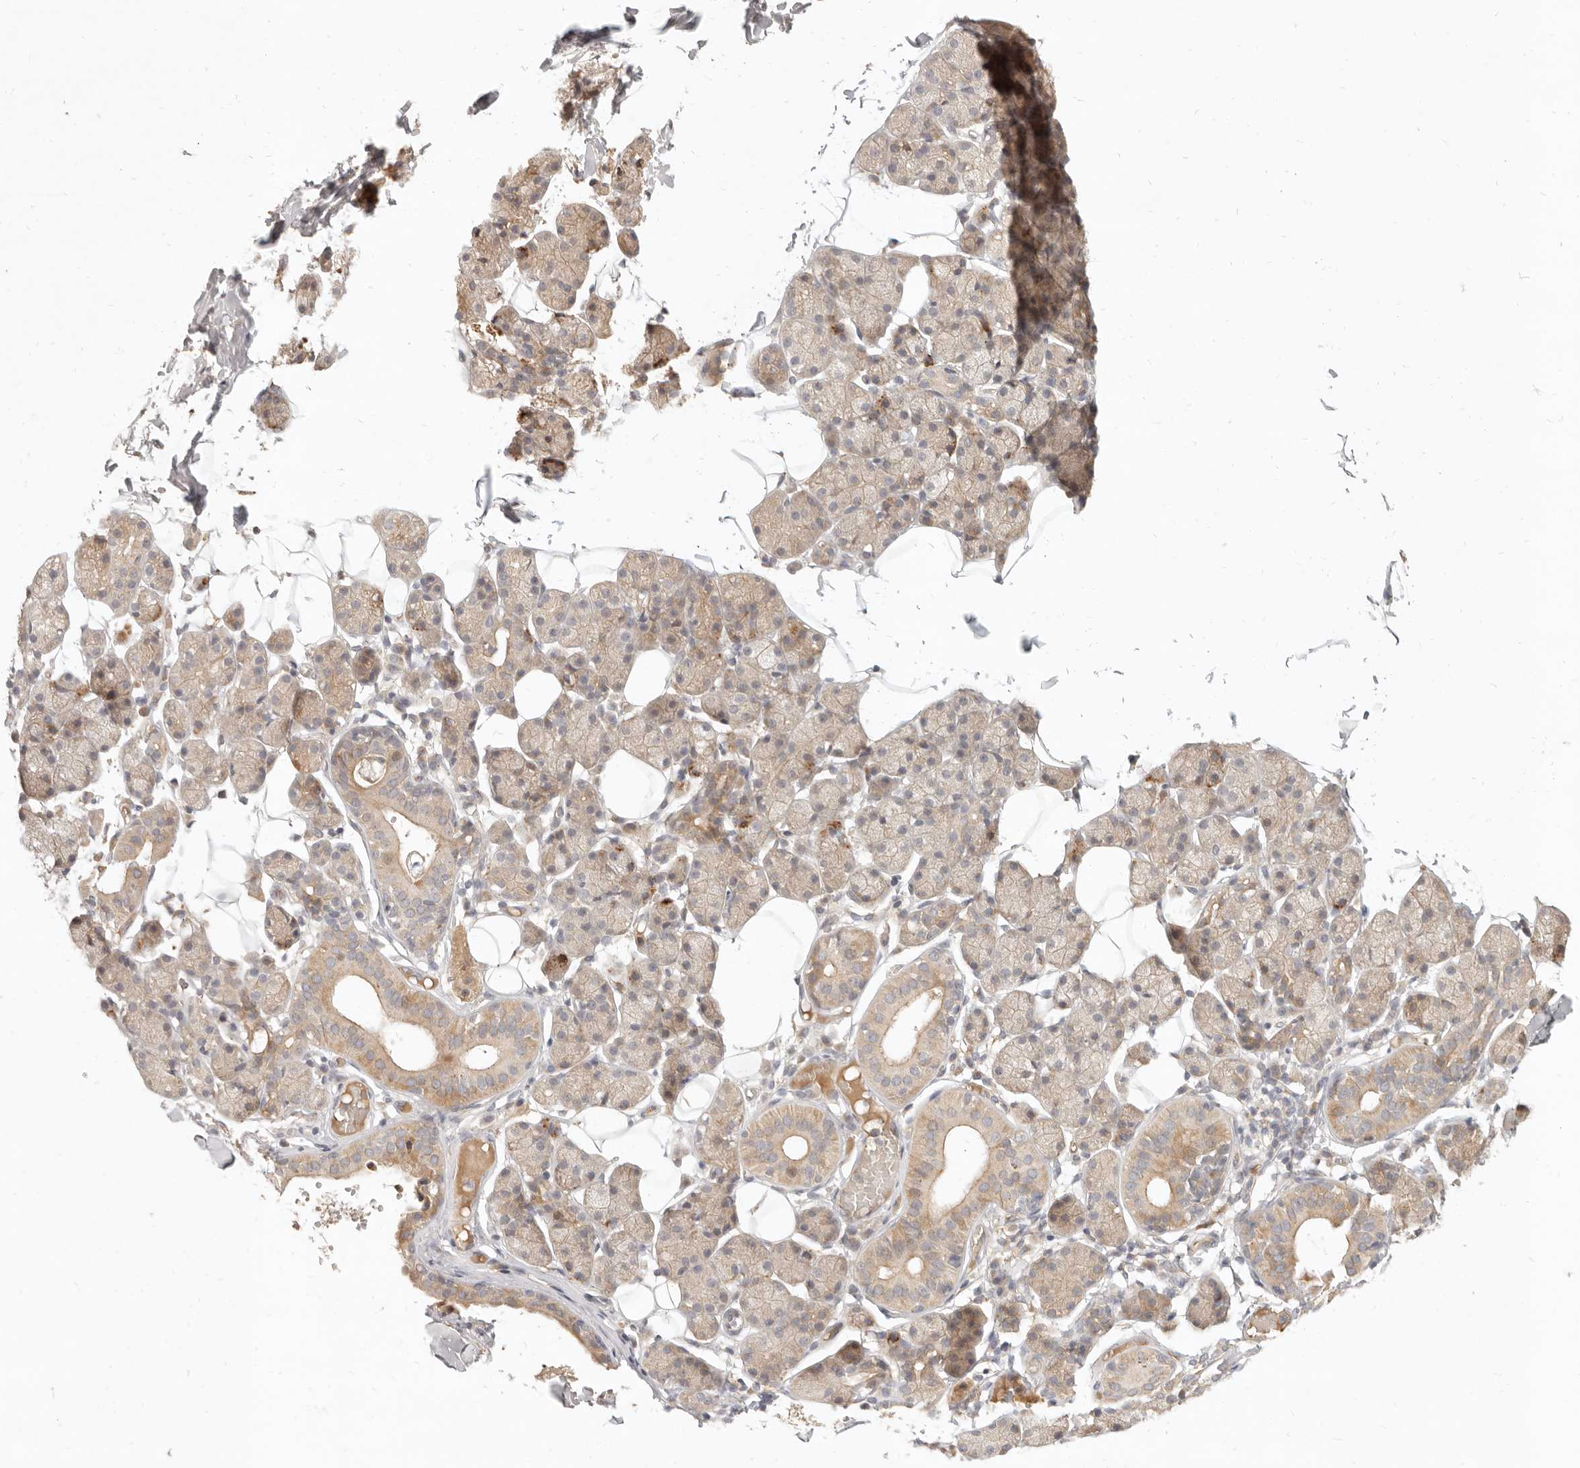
{"staining": {"intensity": "weak", "quantity": "25%-75%", "location": "cytoplasmic/membranous"}, "tissue": "salivary gland", "cell_type": "Glandular cells", "image_type": "normal", "snomed": [{"axis": "morphology", "description": "Normal tissue, NOS"}, {"axis": "topography", "description": "Salivary gland"}], "caption": "Salivary gland stained with DAB (3,3'-diaminobenzidine) immunohistochemistry (IHC) exhibits low levels of weak cytoplasmic/membranous staining in about 25%-75% of glandular cells. (Stains: DAB (3,3'-diaminobenzidine) in brown, nuclei in blue, Microscopy: brightfield microscopy at high magnification).", "gene": "UBXN11", "patient": {"sex": "female", "age": 33}}